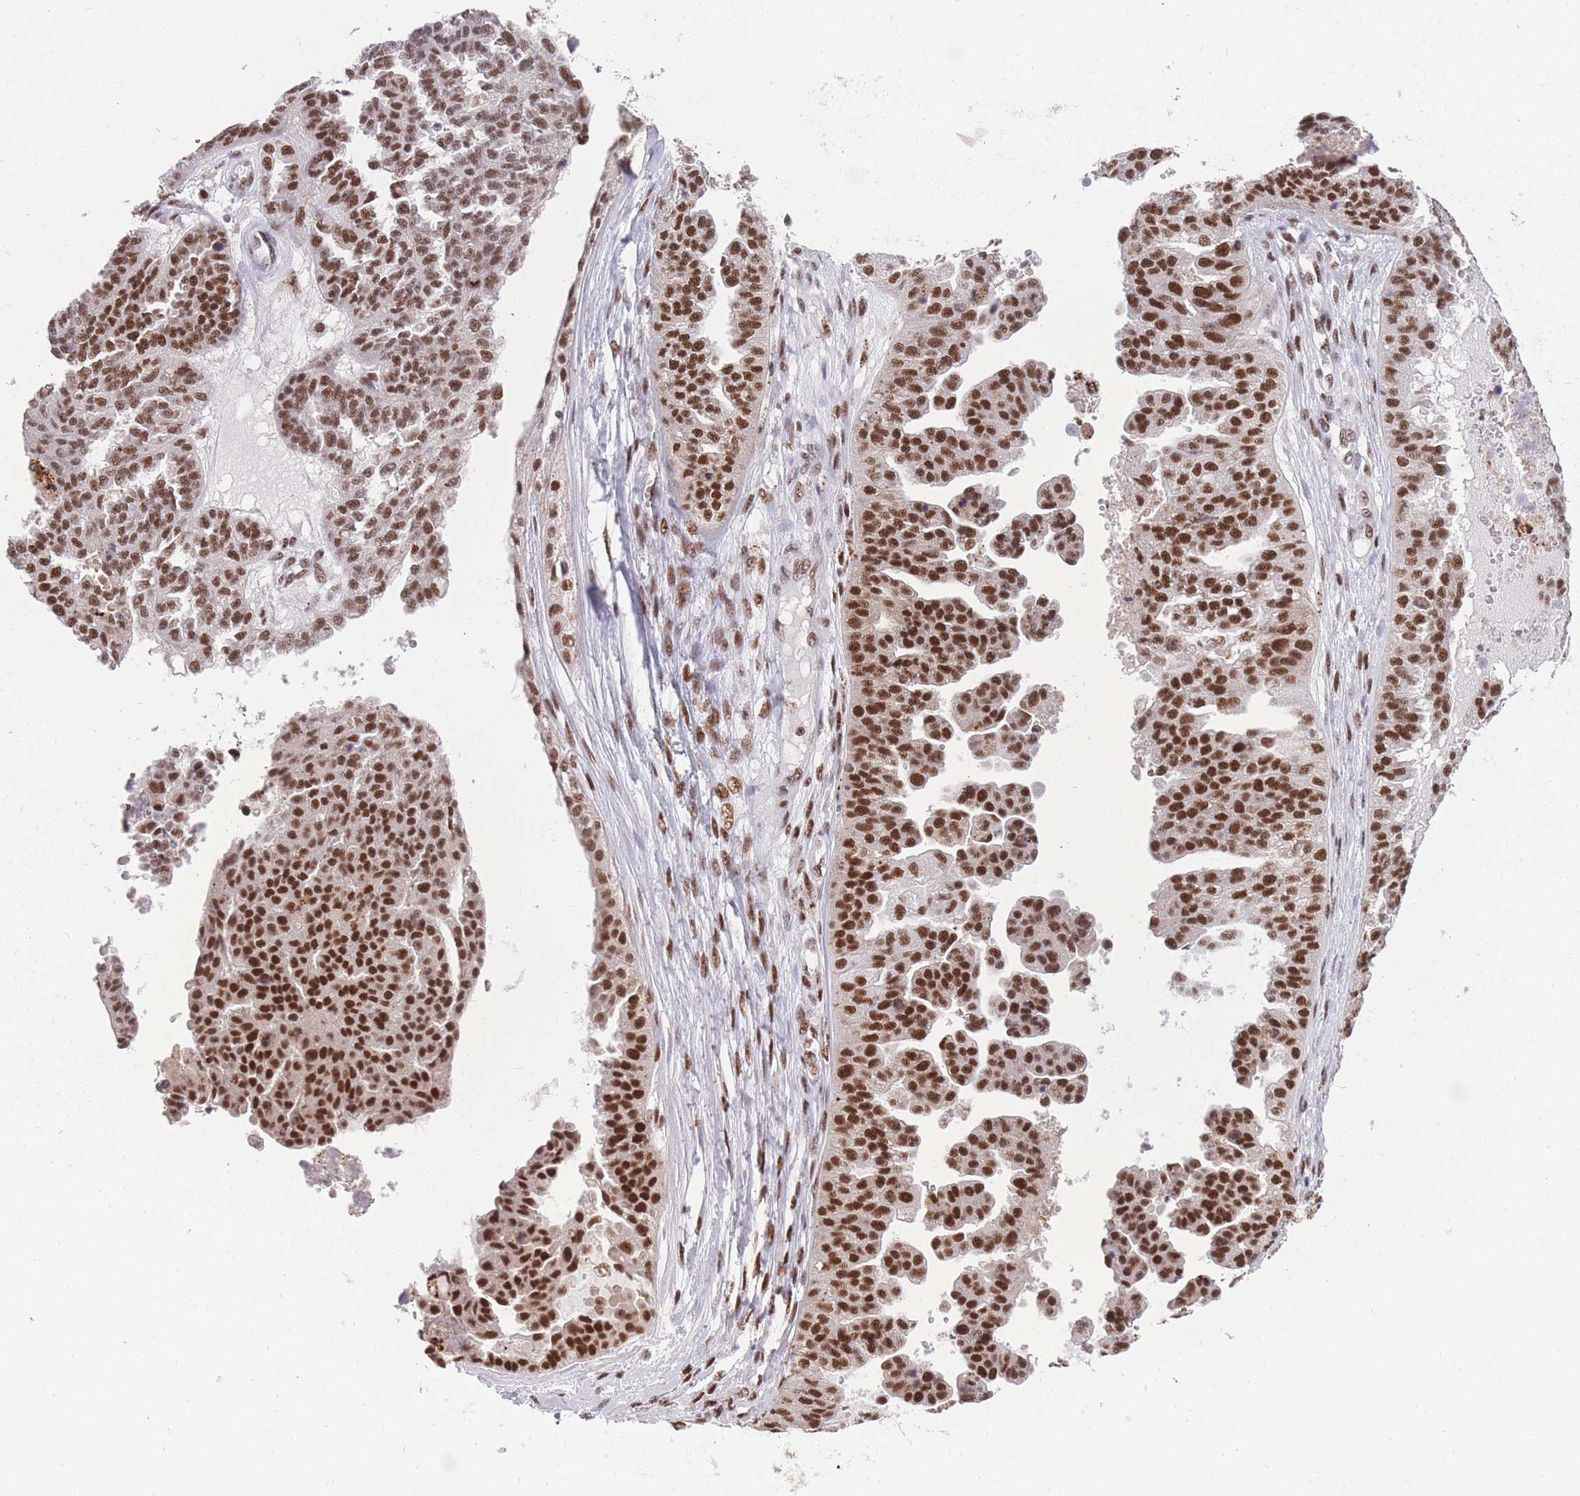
{"staining": {"intensity": "strong", "quantity": ">75%", "location": "nuclear"}, "tissue": "ovarian cancer", "cell_type": "Tumor cells", "image_type": "cancer", "snomed": [{"axis": "morphology", "description": "Cystadenocarcinoma, serous, NOS"}, {"axis": "topography", "description": "Ovary"}], "caption": "Ovarian cancer (serous cystadenocarcinoma) stained for a protein (brown) exhibits strong nuclear positive staining in approximately >75% of tumor cells.", "gene": "PRPF19", "patient": {"sex": "female", "age": 58}}